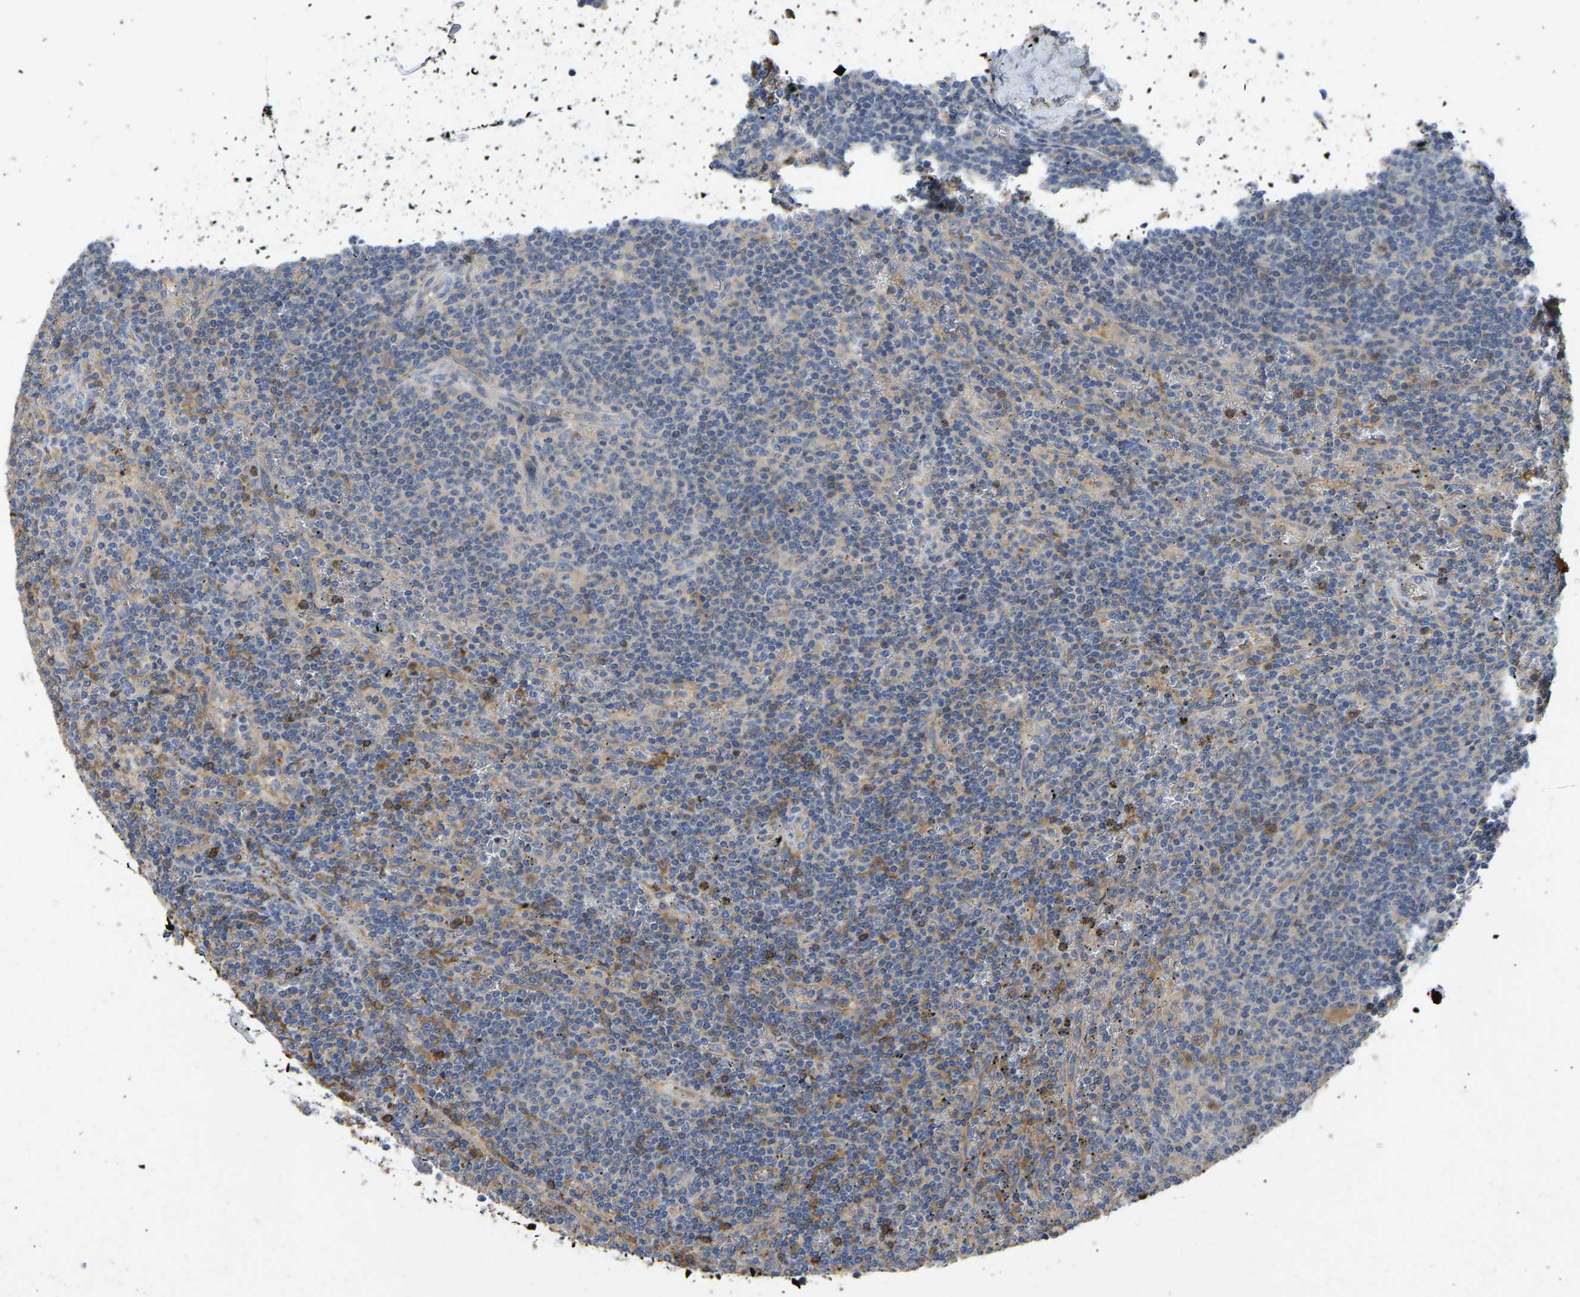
{"staining": {"intensity": "moderate", "quantity": "<25%", "location": "cytoplasmic/membranous"}, "tissue": "lymphoma", "cell_type": "Tumor cells", "image_type": "cancer", "snomed": [{"axis": "morphology", "description": "Malignant lymphoma, non-Hodgkin's type, Low grade"}, {"axis": "topography", "description": "Spleen"}], "caption": "A brown stain labels moderate cytoplasmic/membranous expression of a protein in malignant lymphoma, non-Hodgkin's type (low-grade) tumor cells.", "gene": "VCPKMT", "patient": {"sex": "female", "age": 19}}